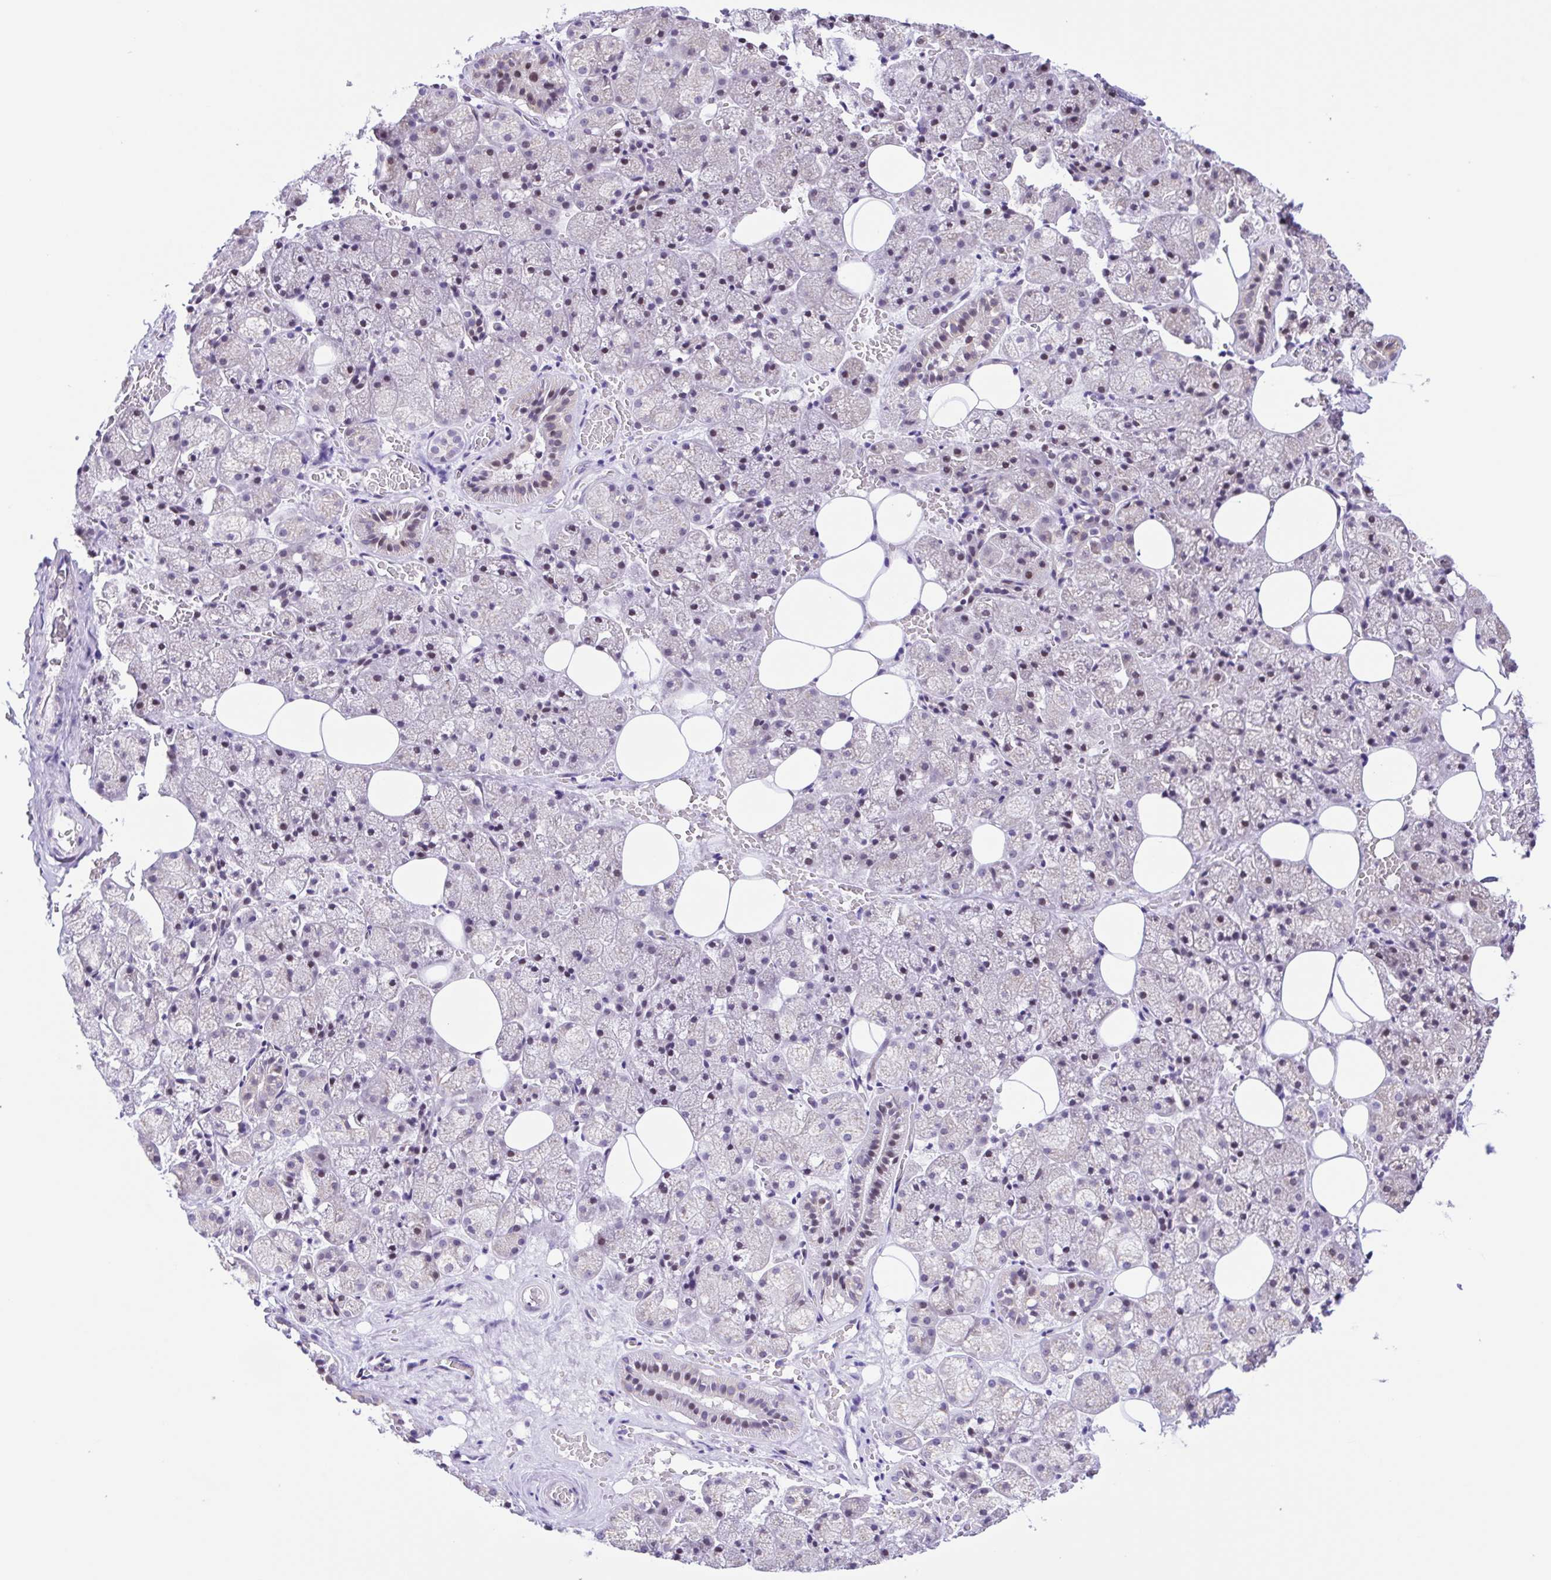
{"staining": {"intensity": "weak", "quantity": "<25%", "location": "cytoplasmic/membranous,nuclear"}, "tissue": "salivary gland", "cell_type": "Glandular cells", "image_type": "normal", "snomed": [{"axis": "morphology", "description": "Normal tissue, NOS"}, {"axis": "topography", "description": "Salivary gland"}, {"axis": "topography", "description": "Peripheral nerve tissue"}], "caption": "This is an immunohistochemistry image of normal human salivary gland. There is no positivity in glandular cells.", "gene": "ENSG00000286022", "patient": {"sex": "male", "age": 38}}